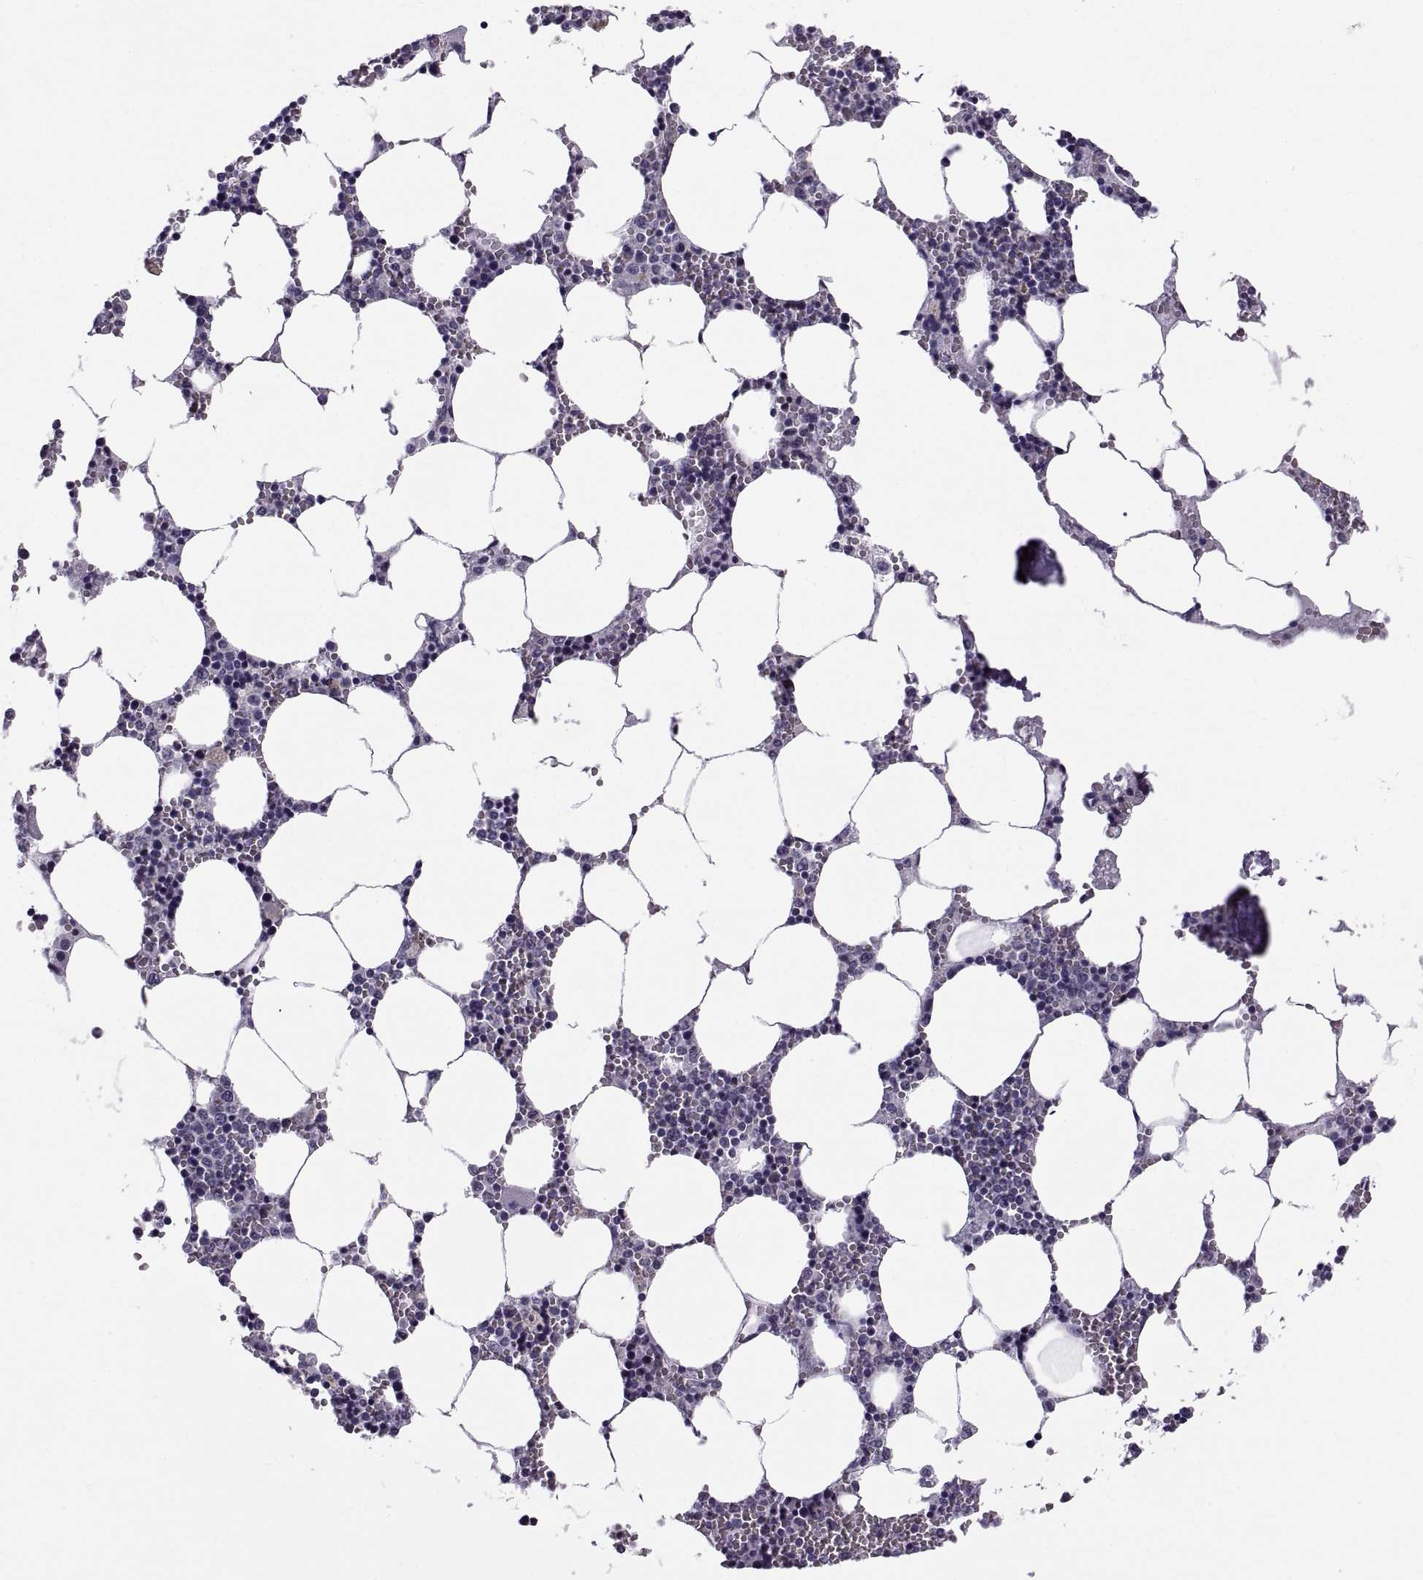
{"staining": {"intensity": "negative", "quantity": "none", "location": "none"}, "tissue": "bone marrow", "cell_type": "Hematopoietic cells", "image_type": "normal", "snomed": [{"axis": "morphology", "description": "Normal tissue, NOS"}, {"axis": "topography", "description": "Bone marrow"}], "caption": "High magnification brightfield microscopy of normal bone marrow stained with DAB (brown) and counterstained with hematoxylin (blue): hematopoietic cells show no significant staining.", "gene": "TBC1D3B", "patient": {"sex": "female", "age": 64}}